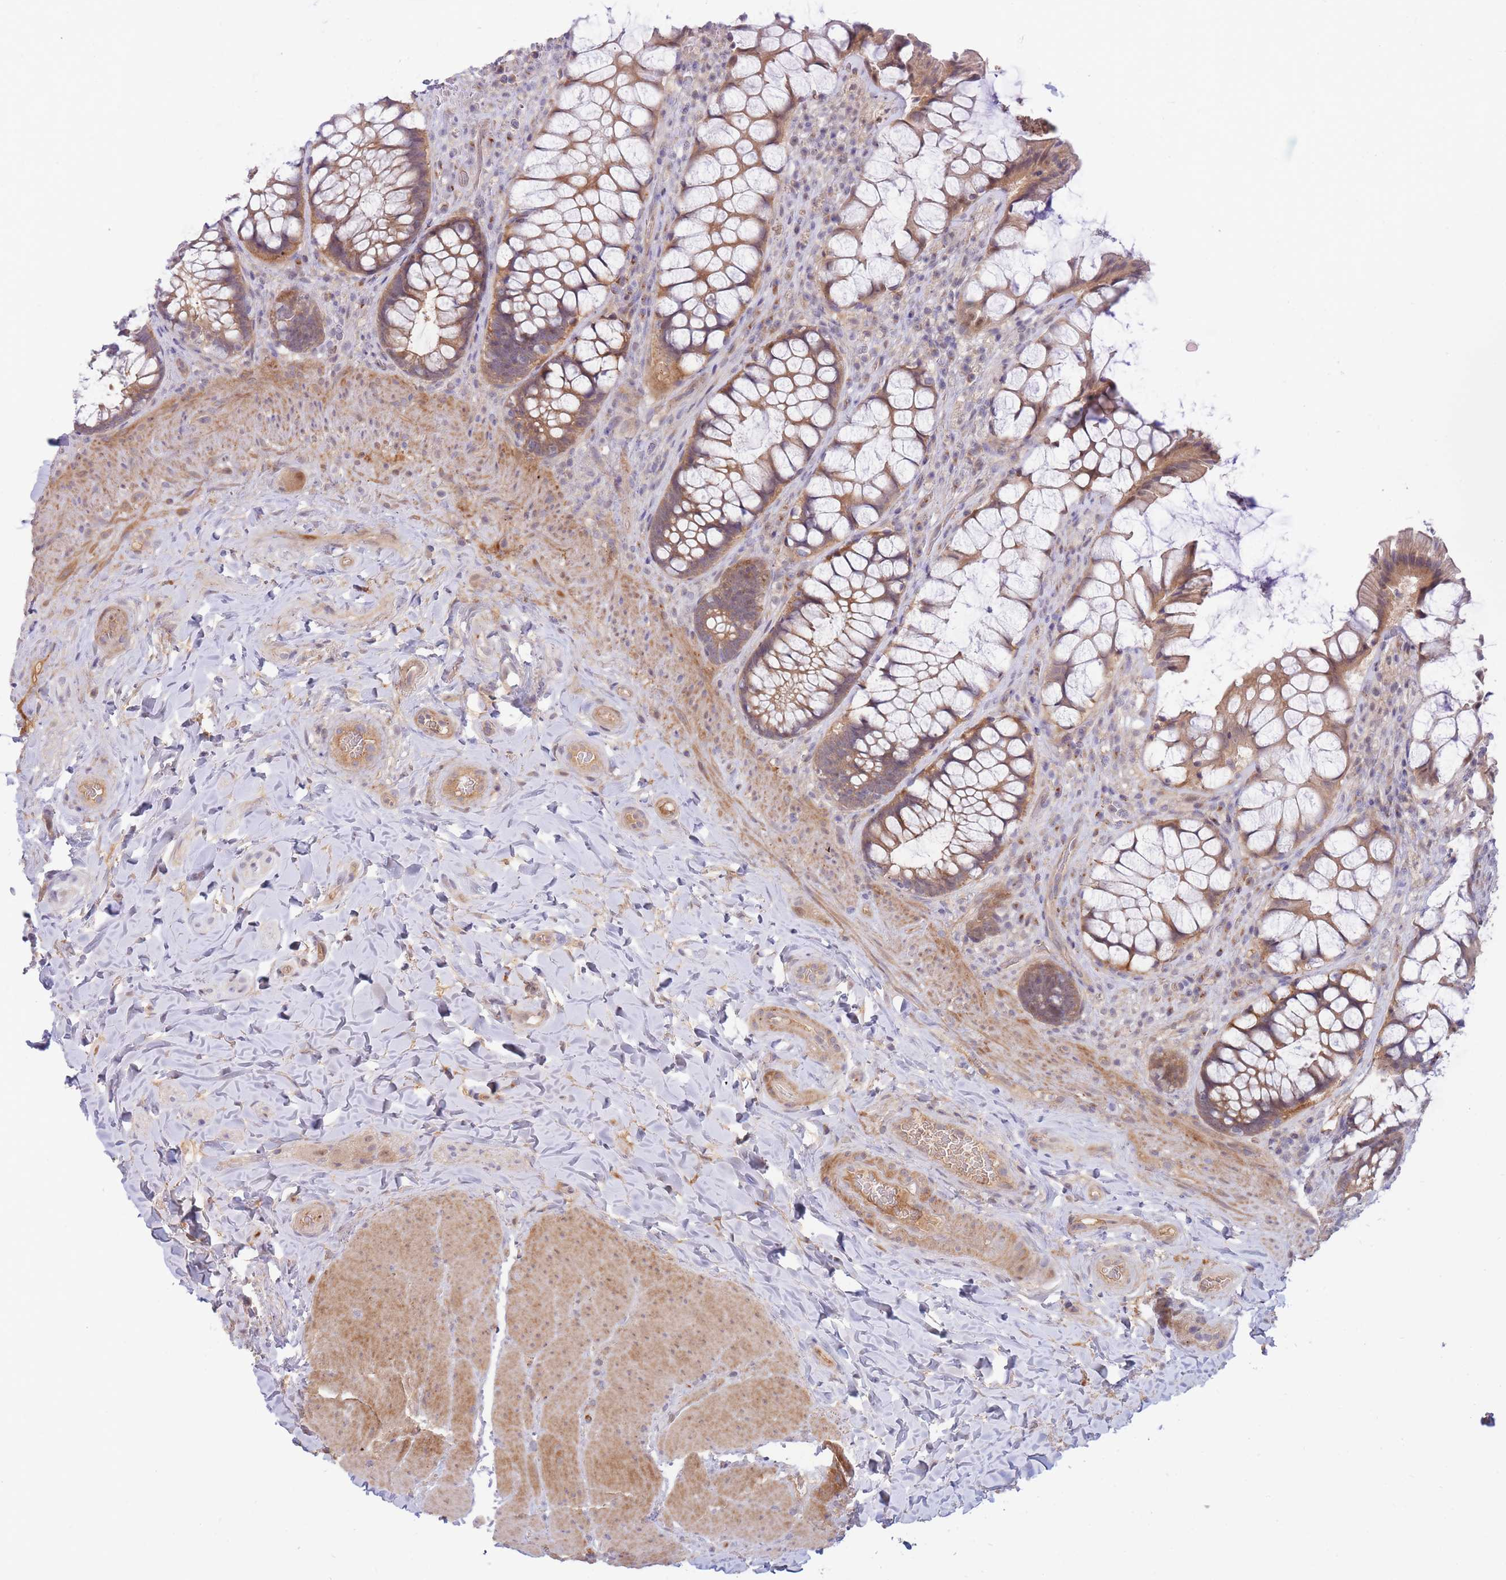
{"staining": {"intensity": "moderate", "quantity": "25%-75%", "location": "cytoplasmic/membranous"}, "tissue": "rectum", "cell_type": "Glandular cells", "image_type": "normal", "snomed": [{"axis": "morphology", "description": "Normal tissue, NOS"}, {"axis": "topography", "description": "Rectum"}], "caption": "Protein staining of normal rectum reveals moderate cytoplasmic/membranous expression in about 25%-75% of glandular cells. Using DAB (brown) and hematoxylin (blue) stains, captured at high magnification using brightfield microscopy.", "gene": "APOL4", "patient": {"sex": "female", "age": 58}}